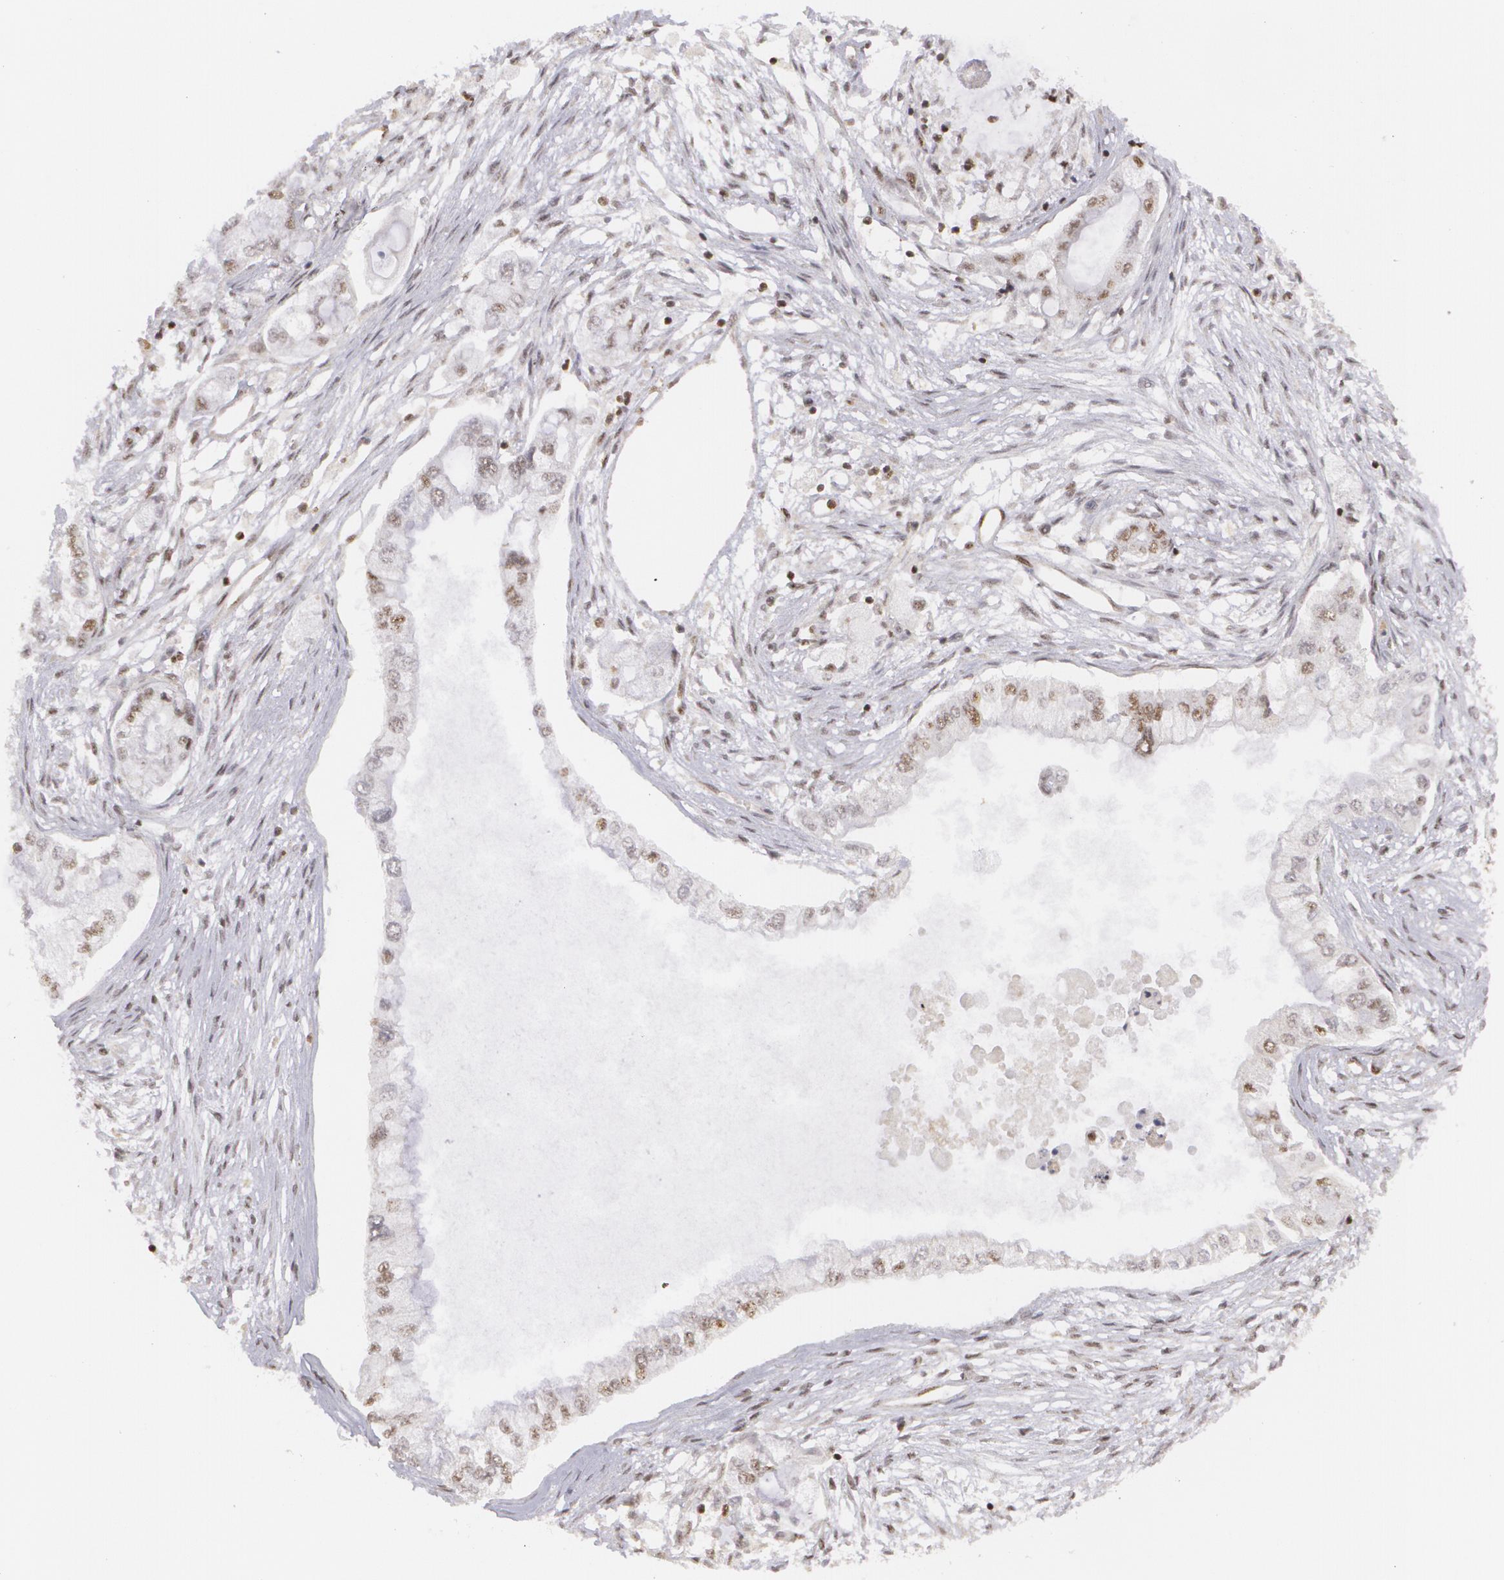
{"staining": {"intensity": "weak", "quantity": "25%-75%", "location": "nuclear"}, "tissue": "pancreatic cancer", "cell_type": "Tumor cells", "image_type": "cancer", "snomed": [{"axis": "morphology", "description": "Adenocarcinoma, NOS"}, {"axis": "topography", "description": "Pancreas"}], "caption": "High-magnification brightfield microscopy of pancreatic cancer stained with DAB (3,3'-diaminobenzidine) (brown) and counterstained with hematoxylin (blue). tumor cells exhibit weak nuclear positivity is identified in approximately25%-75% of cells.", "gene": "MXD1", "patient": {"sex": "male", "age": 79}}